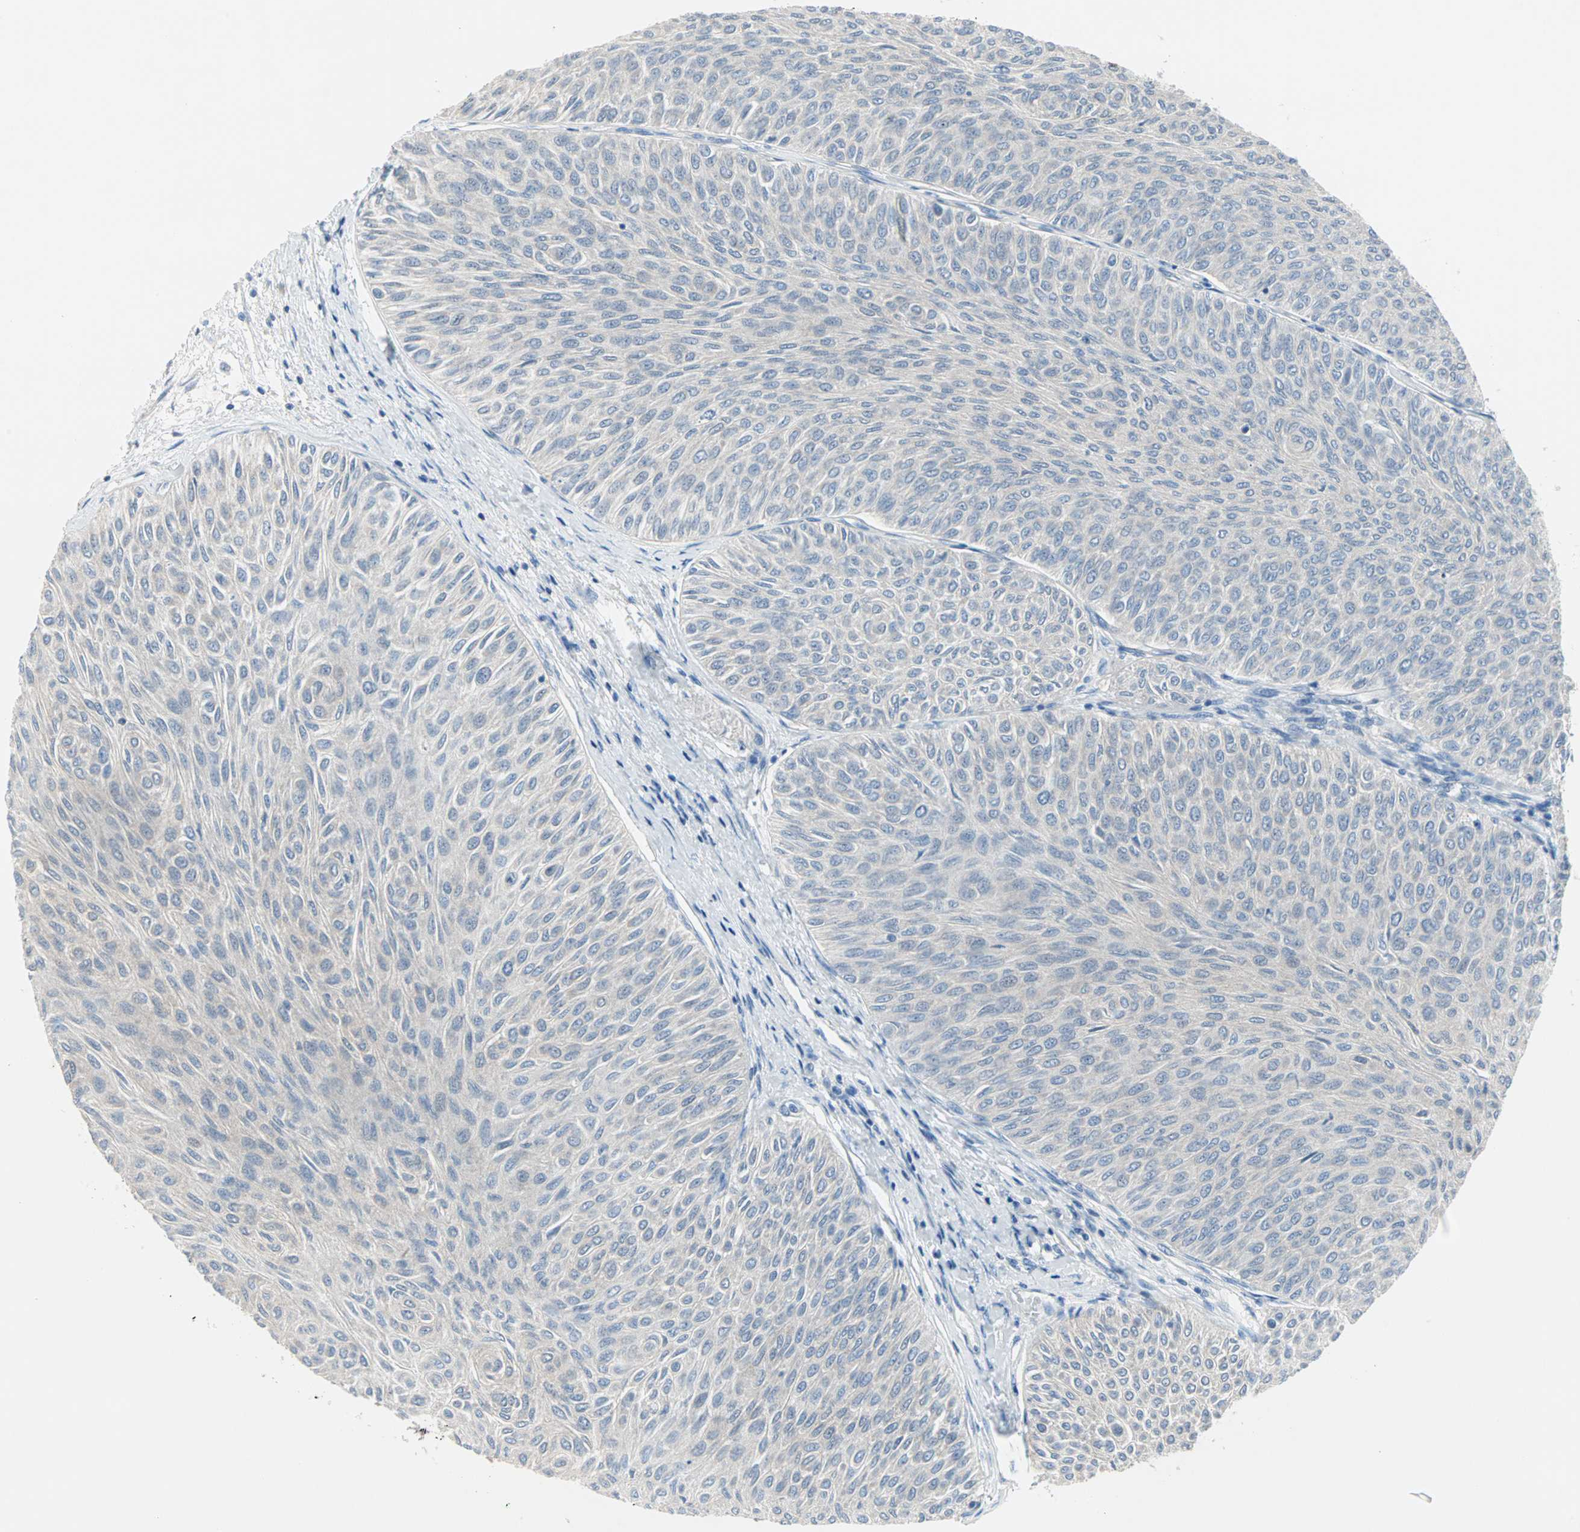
{"staining": {"intensity": "weak", "quantity": "<25%", "location": "cytoplasmic/membranous"}, "tissue": "urothelial cancer", "cell_type": "Tumor cells", "image_type": "cancer", "snomed": [{"axis": "morphology", "description": "Urothelial carcinoma, Low grade"}, {"axis": "topography", "description": "Urinary bladder"}], "caption": "Immunohistochemistry (IHC) photomicrograph of neoplastic tissue: low-grade urothelial carcinoma stained with DAB (3,3'-diaminobenzidine) shows no significant protein staining in tumor cells.", "gene": "MPI", "patient": {"sex": "male", "age": 78}}